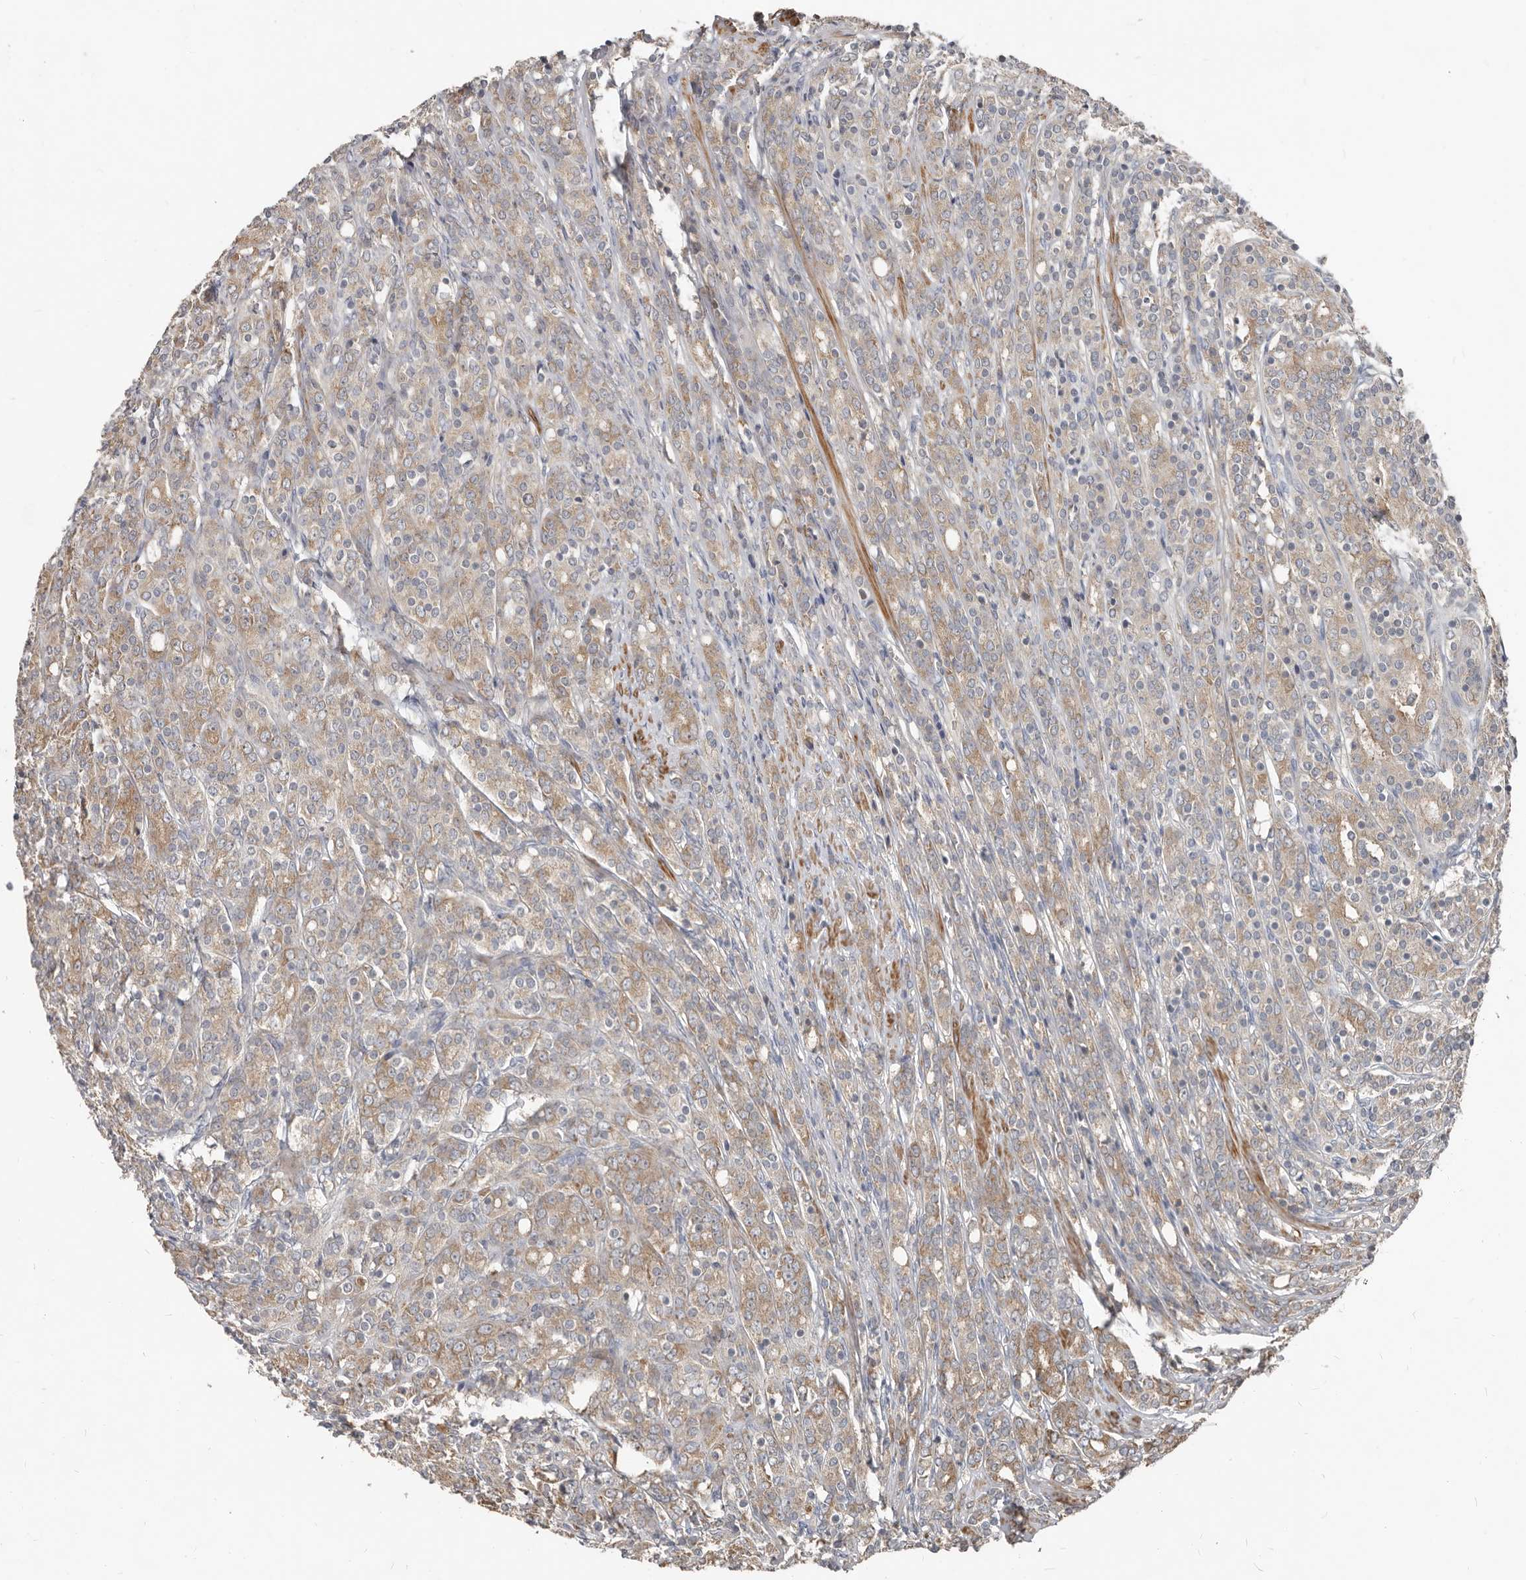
{"staining": {"intensity": "moderate", "quantity": ">75%", "location": "cytoplasmic/membranous"}, "tissue": "prostate cancer", "cell_type": "Tumor cells", "image_type": "cancer", "snomed": [{"axis": "morphology", "description": "Adenocarcinoma, High grade"}, {"axis": "topography", "description": "Prostate"}], "caption": "Immunohistochemical staining of prostate cancer (adenocarcinoma (high-grade)) exhibits medium levels of moderate cytoplasmic/membranous expression in about >75% of tumor cells.", "gene": "AKNAD1", "patient": {"sex": "male", "age": 62}}